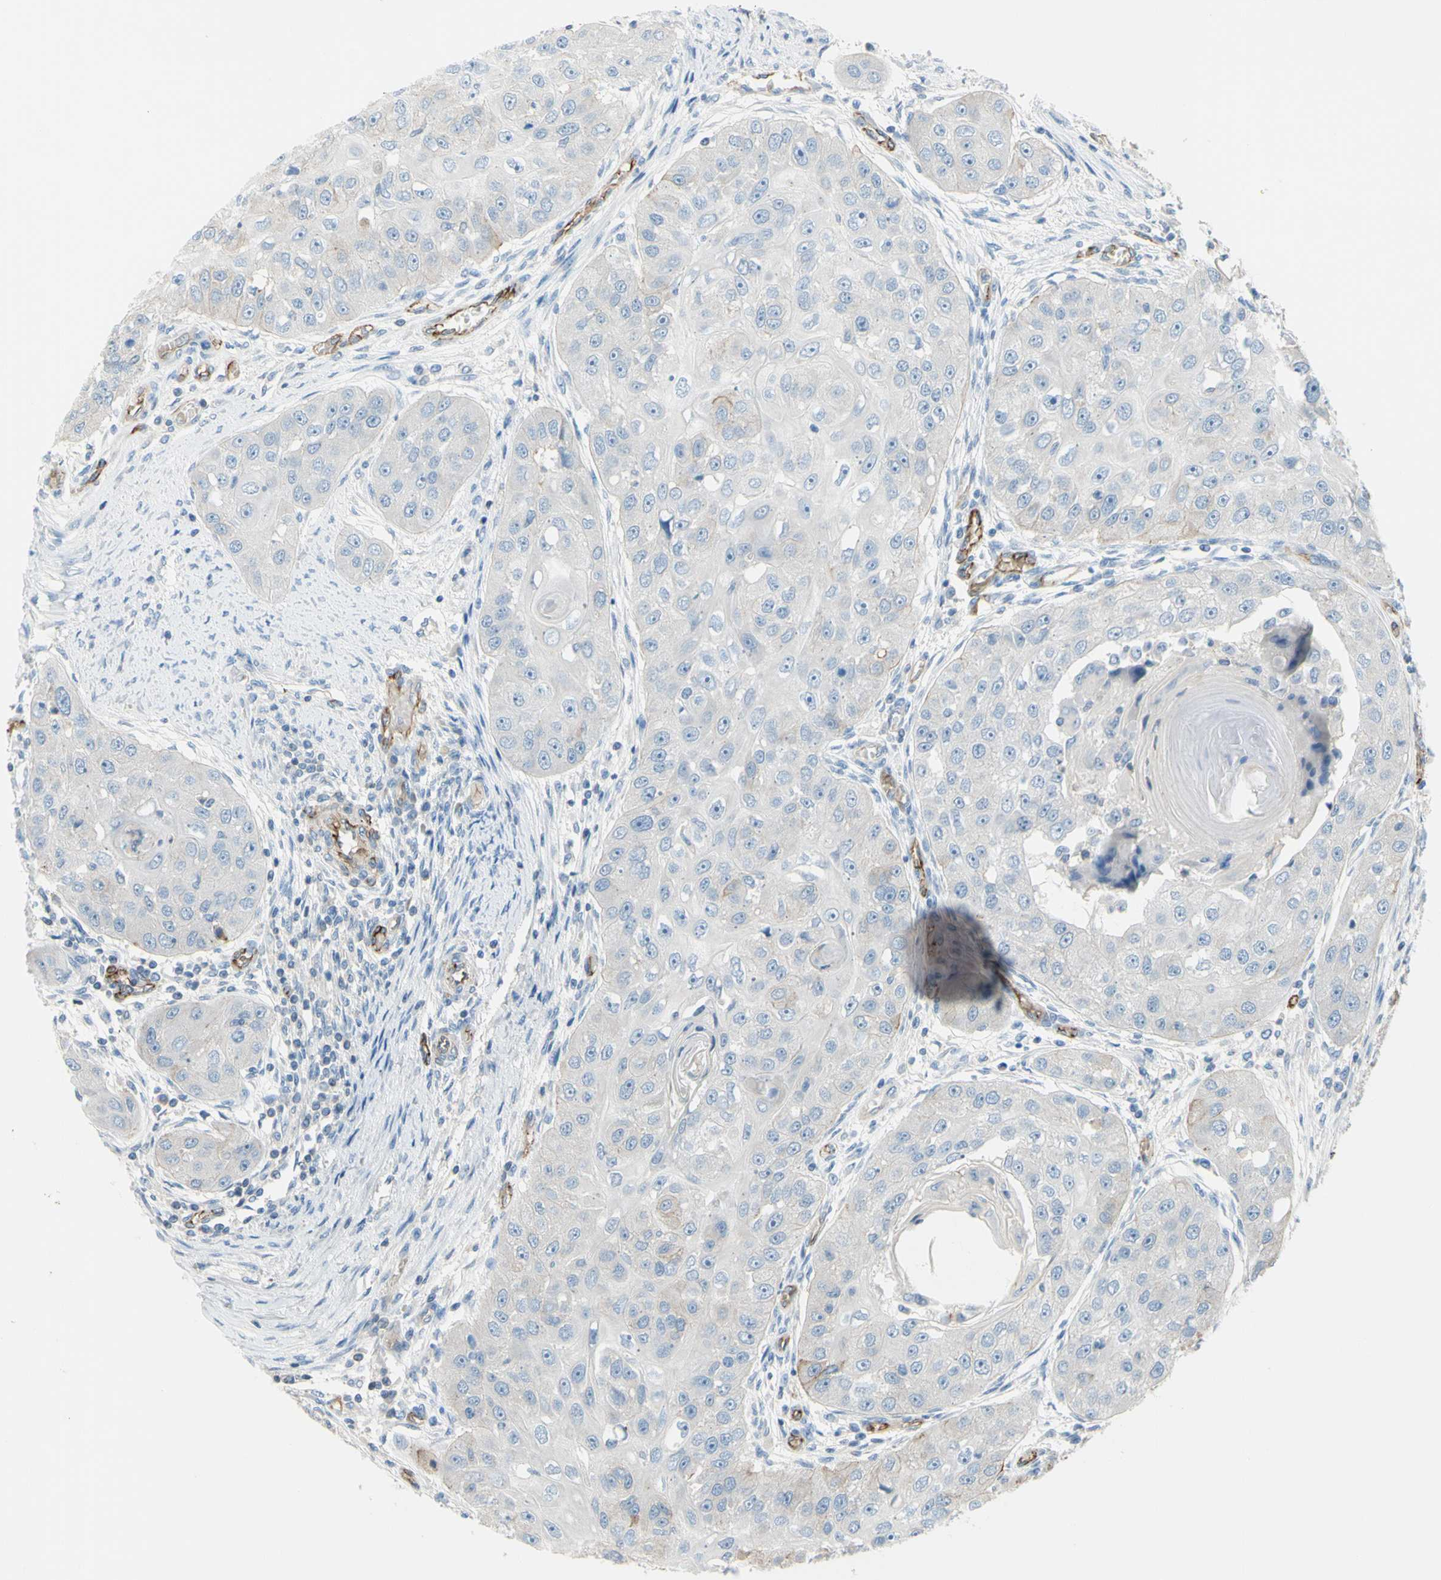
{"staining": {"intensity": "negative", "quantity": "none", "location": "none"}, "tissue": "head and neck cancer", "cell_type": "Tumor cells", "image_type": "cancer", "snomed": [{"axis": "morphology", "description": "Normal tissue, NOS"}, {"axis": "morphology", "description": "Squamous cell carcinoma, NOS"}, {"axis": "topography", "description": "Skeletal muscle"}, {"axis": "topography", "description": "Head-Neck"}], "caption": "Tumor cells are negative for brown protein staining in head and neck cancer (squamous cell carcinoma).", "gene": "PRRG2", "patient": {"sex": "male", "age": 51}}